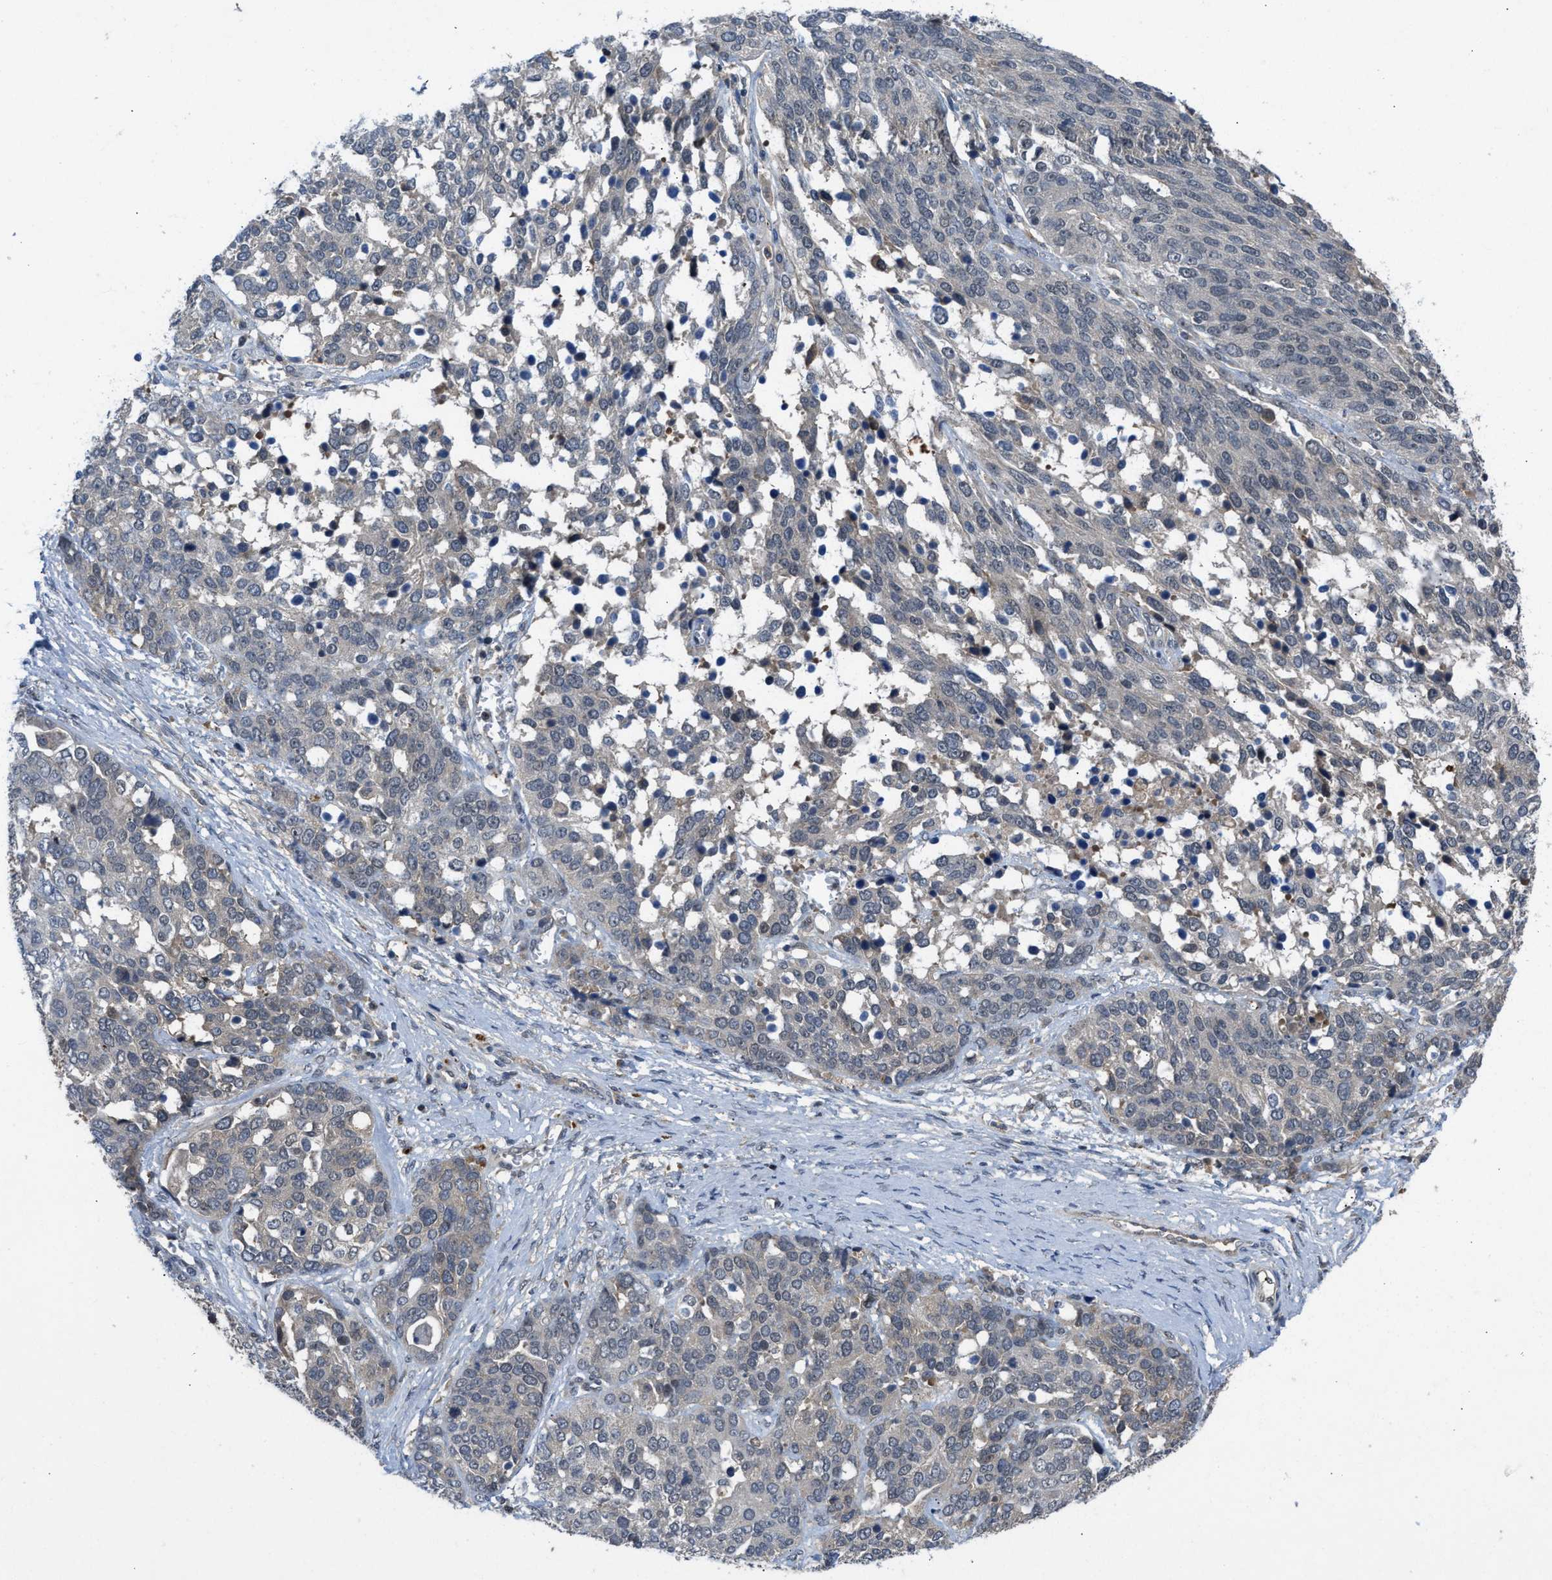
{"staining": {"intensity": "weak", "quantity": "<25%", "location": "cytoplasmic/membranous"}, "tissue": "ovarian cancer", "cell_type": "Tumor cells", "image_type": "cancer", "snomed": [{"axis": "morphology", "description": "Cystadenocarcinoma, serous, NOS"}, {"axis": "topography", "description": "Ovary"}], "caption": "This is a histopathology image of immunohistochemistry (IHC) staining of ovarian cancer, which shows no positivity in tumor cells. The staining was performed using DAB (3,3'-diaminobenzidine) to visualize the protein expression in brown, while the nuclei were stained in blue with hematoxylin (Magnification: 20x).", "gene": "ZNF251", "patient": {"sex": "female", "age": 44}}